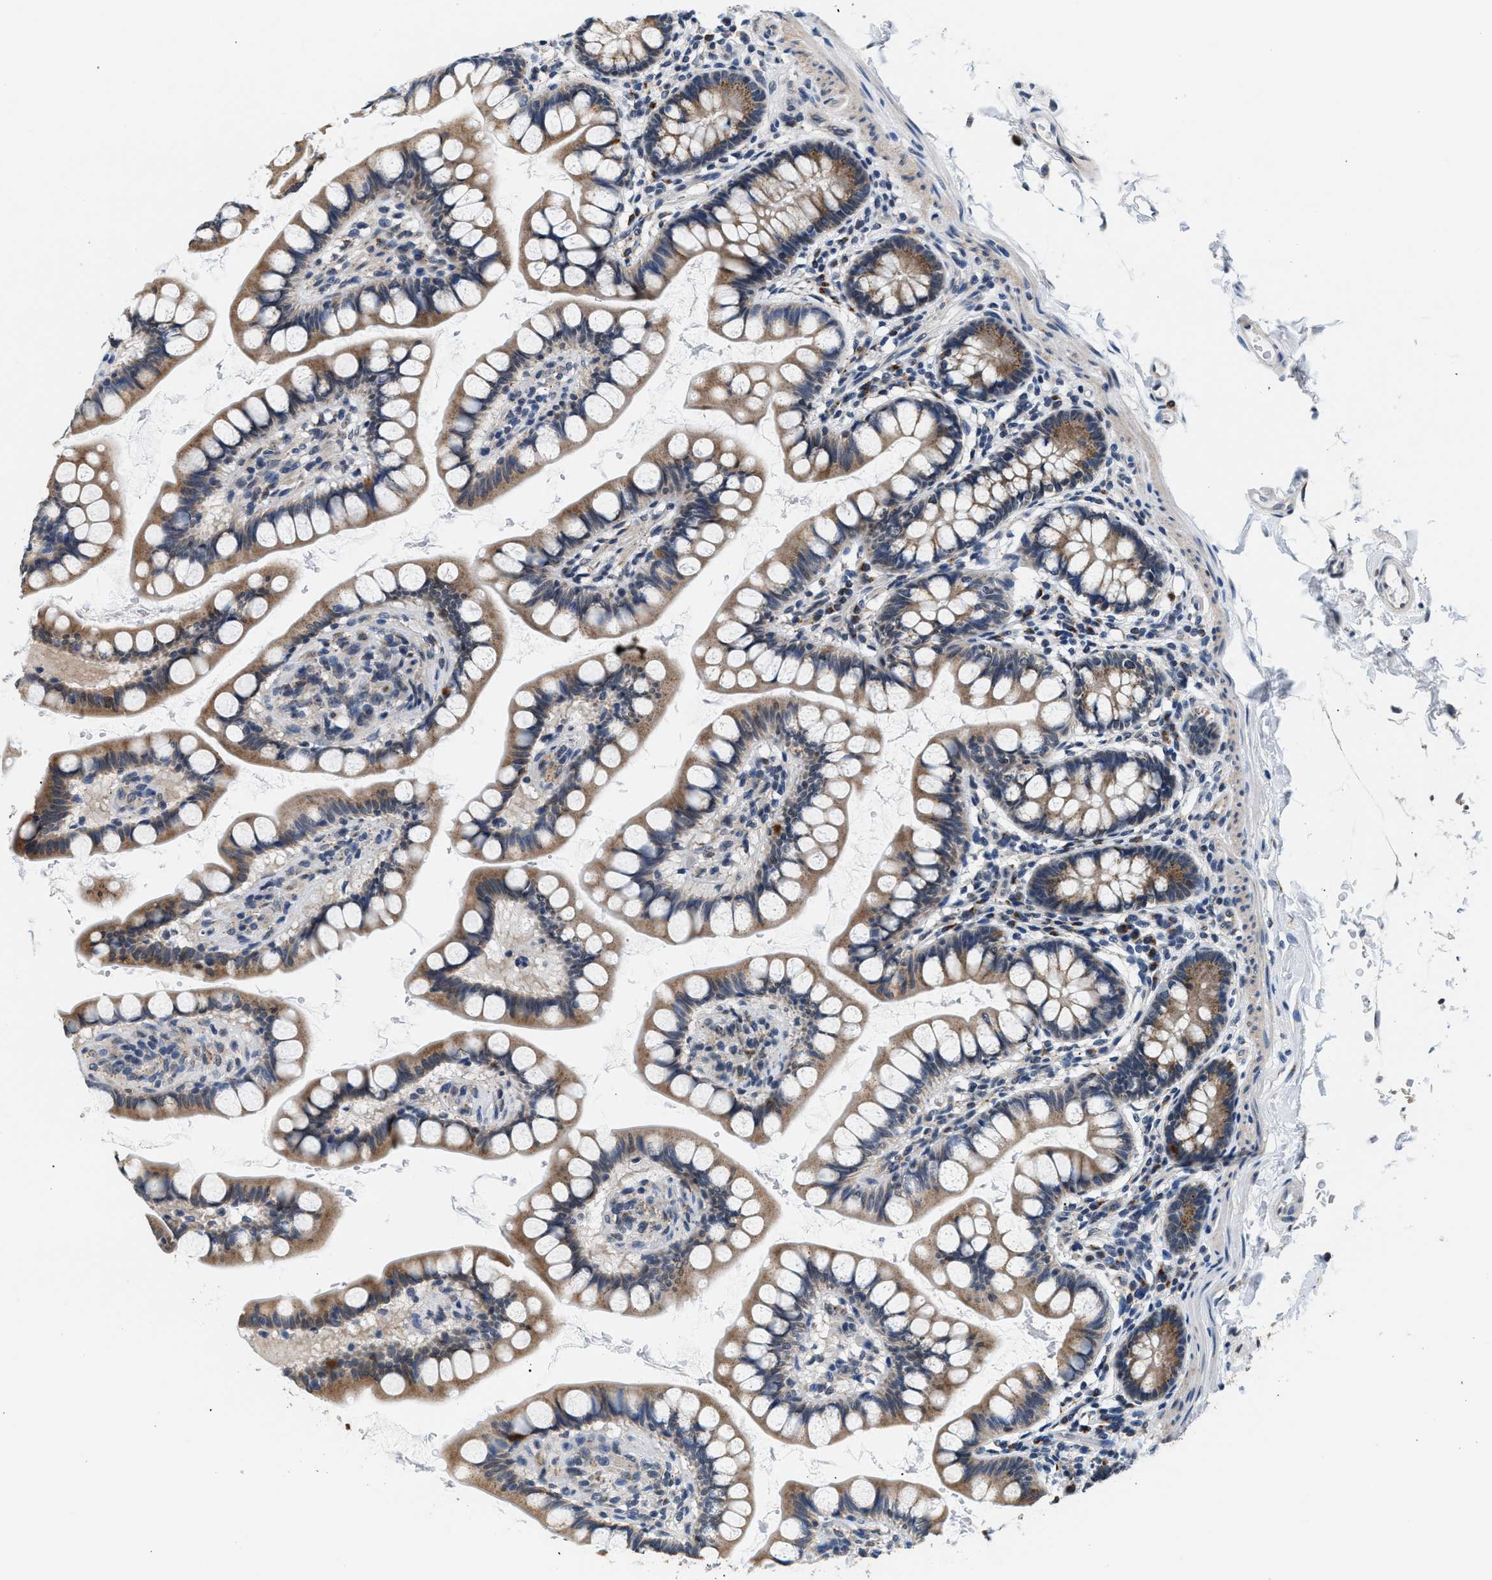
{"staining": {"intensity": "moderate", "quantity": ">75%", "location": "cytoplasmic/membranous"}, "tissue": "small intestine", "cell_type": "Glandular cells", "image_type": "normal", "snomed": [{"axis": "morphology", "description": "Normal tissue, NOS"}, {"axis": "topography", "description": "Small intestine"}], "caption": "Protein staining of unremarkable small intestine shows moderate cytoplasmic/membranous expression in about >75% of glandular cells.", "gene": "KCNMB2", "patient": {"sex": "female", "age": 58}}